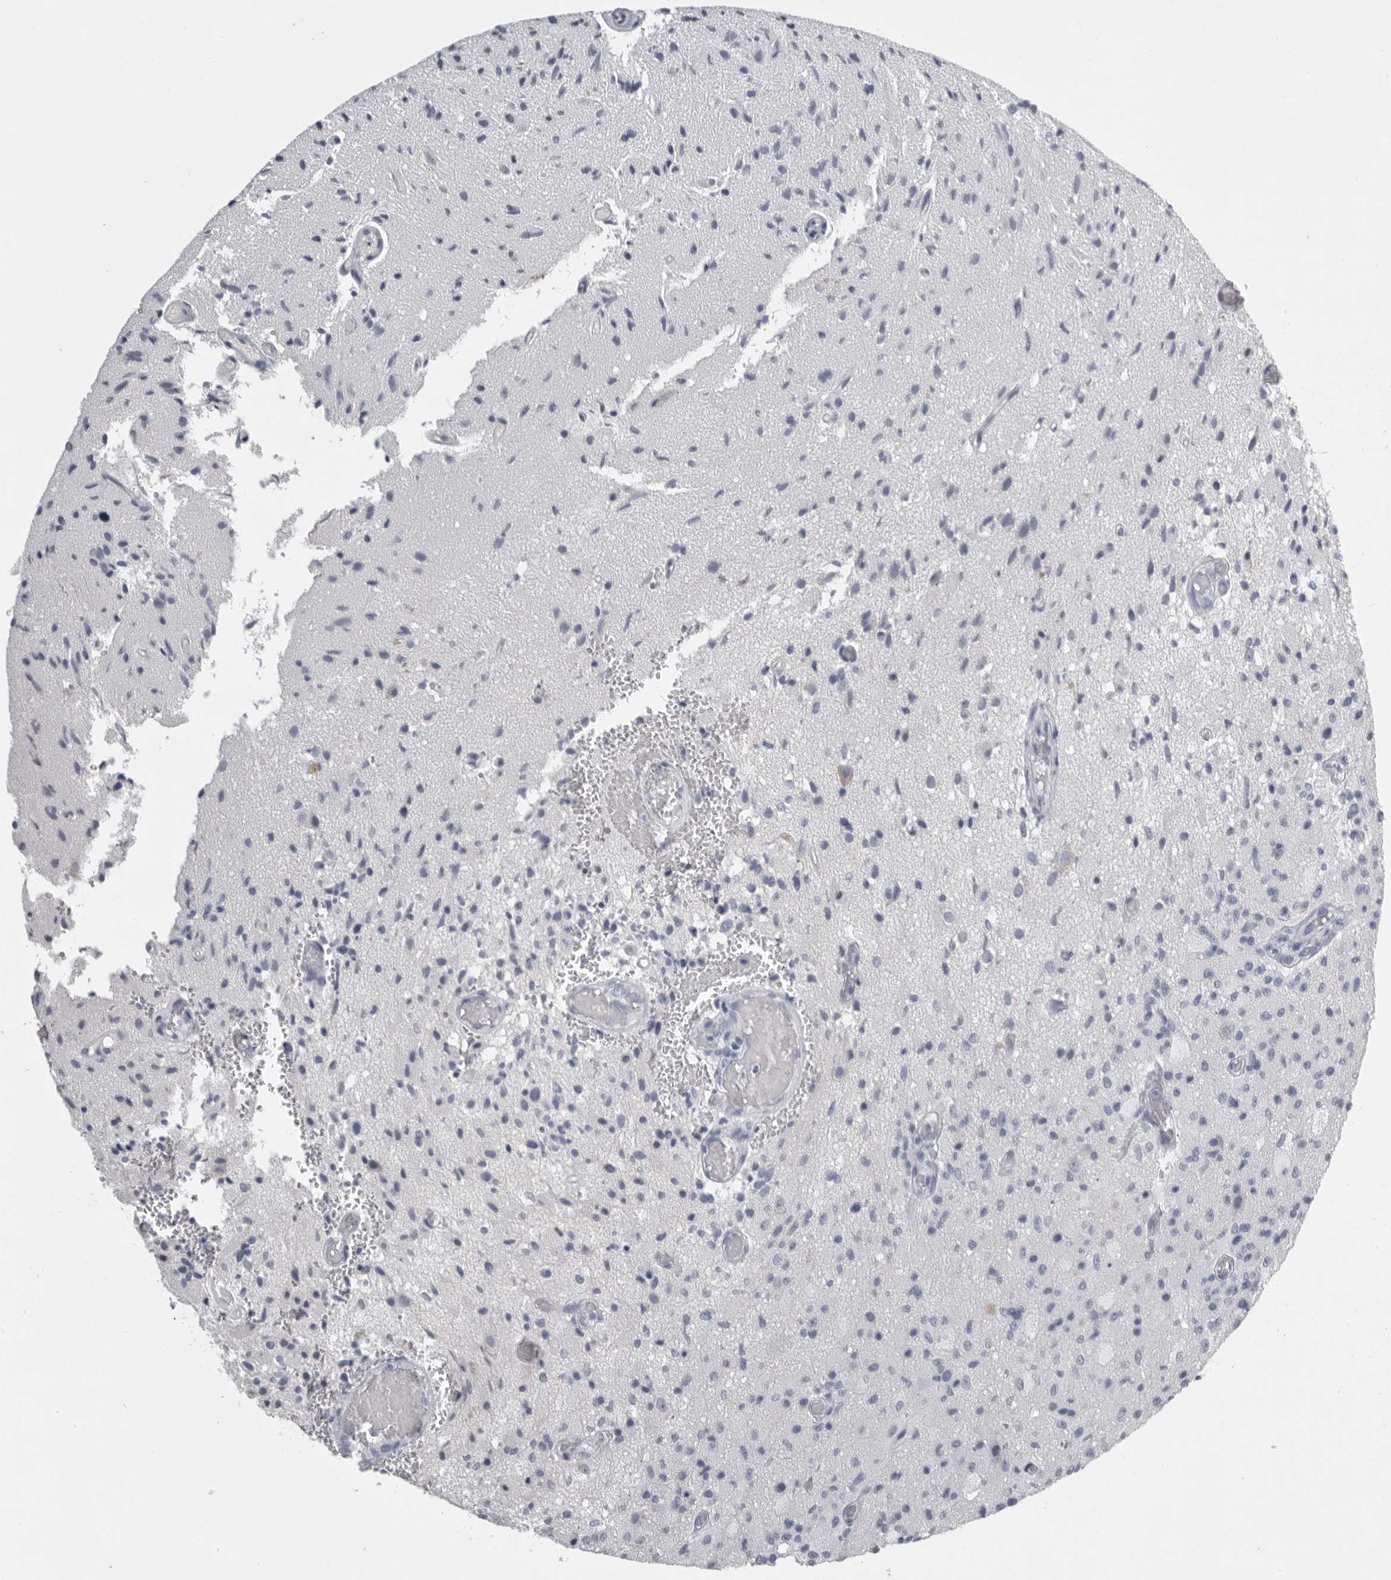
{"staining": {"intensity": "negative", "quantity": "none", "location": "none"}, "tissue": "glioma", "cell_type": "Tumor cells", "image_type": "cancer", "snomed": [{"axis": "morphology", "description": "Normal tissue, NOS"}, {"axis": "morphology", "description": "Glioma, malignant, High grade"}, {"axis": "topography", "description": "Cerebral cortex"}], "caption": "Immunohistochemical staining of human glioma demonstrates no significant positivity in tumor cells.", "gene": "GNLY", "patient": {"sex": "male", "age": 77}}